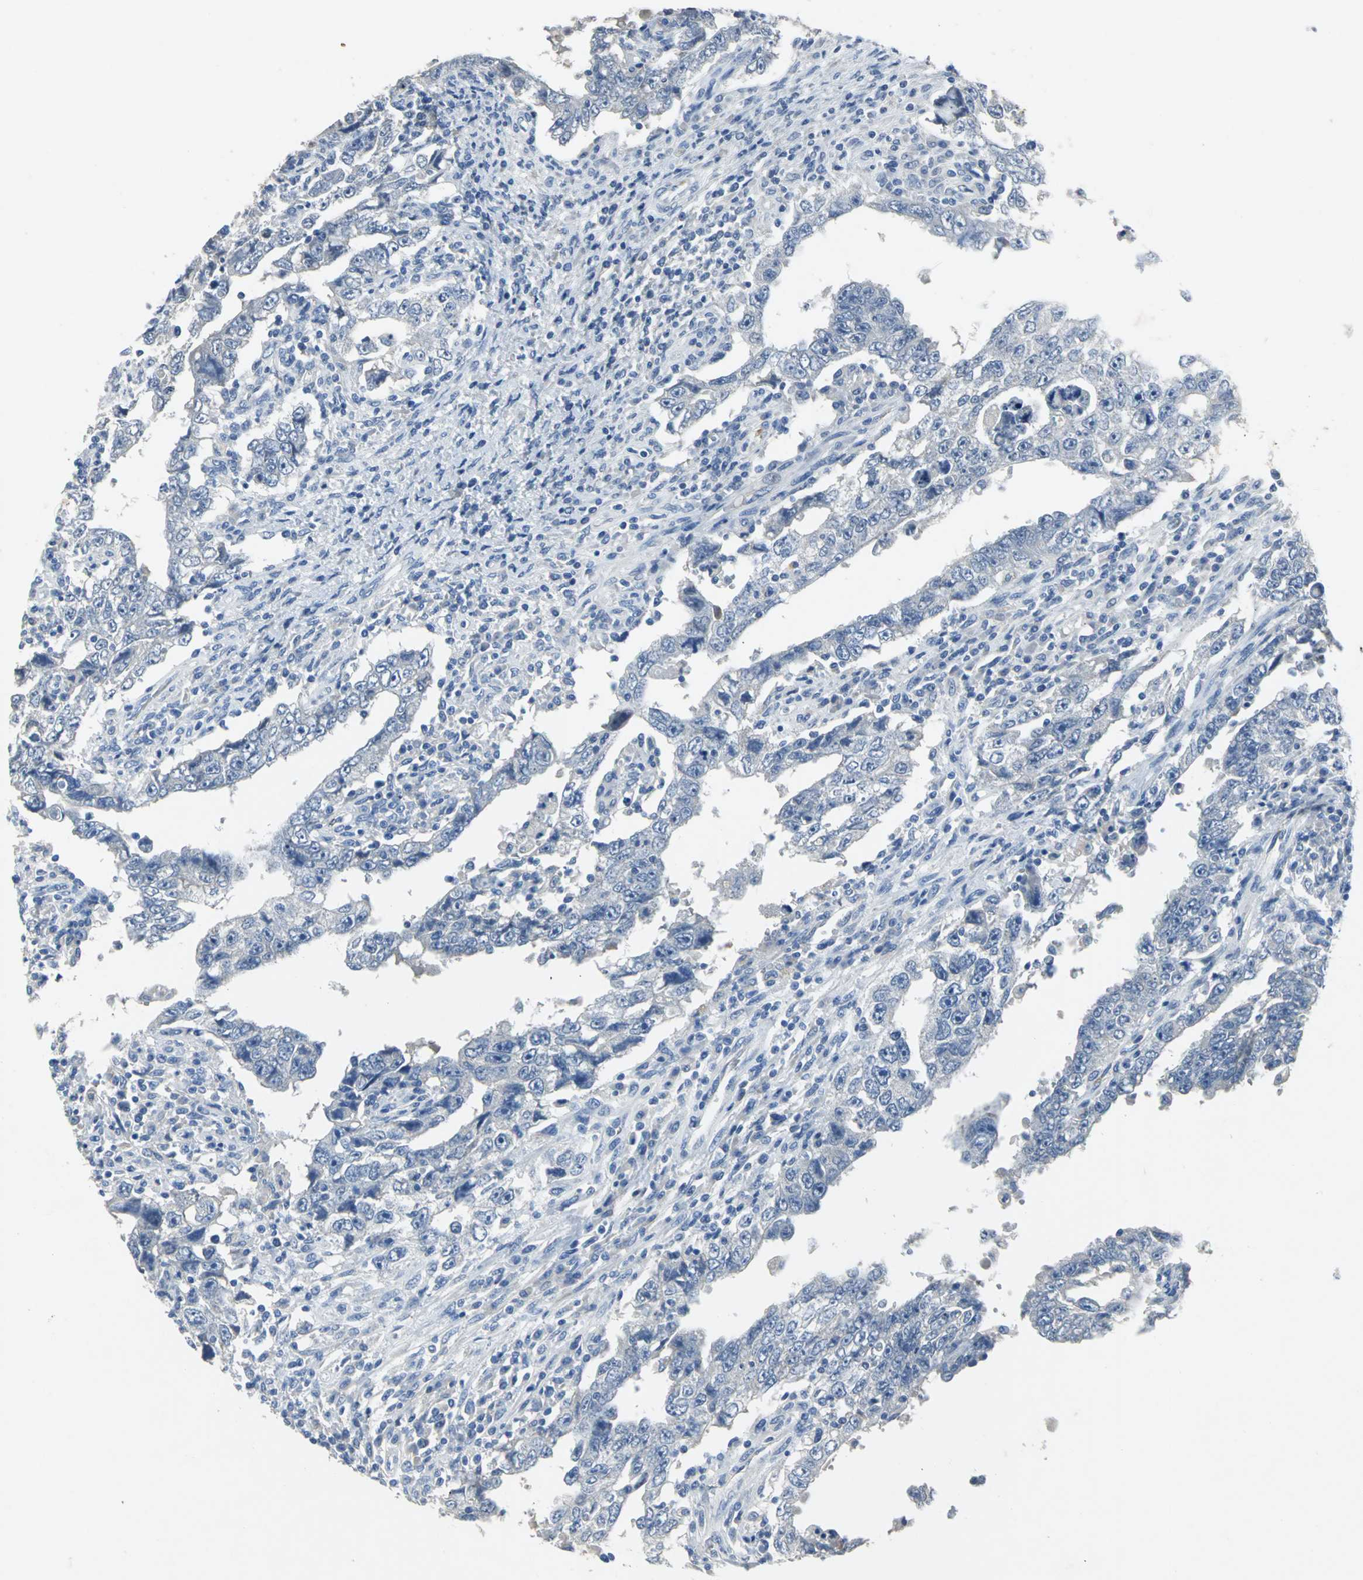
{"staining": {"intensity": "negative", "quantity": "none", "location": "none"}, "tissue": "testis cancer", "cell_type": "Tumor cells", "image_type": "cancer", "snomed": [{"axis": "morphology", "description": "Carcinoma, Embryonal, NOS"}, {"axis": "topography", "description": "Testis"}], "caption": "Immunohistochemical staining of human embryonal carcinoma (testis) reveals no significant staining in tumor cells. (DAB immunohistochemistry (IHC), high magnification).", "gene": "EFNB3", "patient": {"sex": "male", "age": 26}}